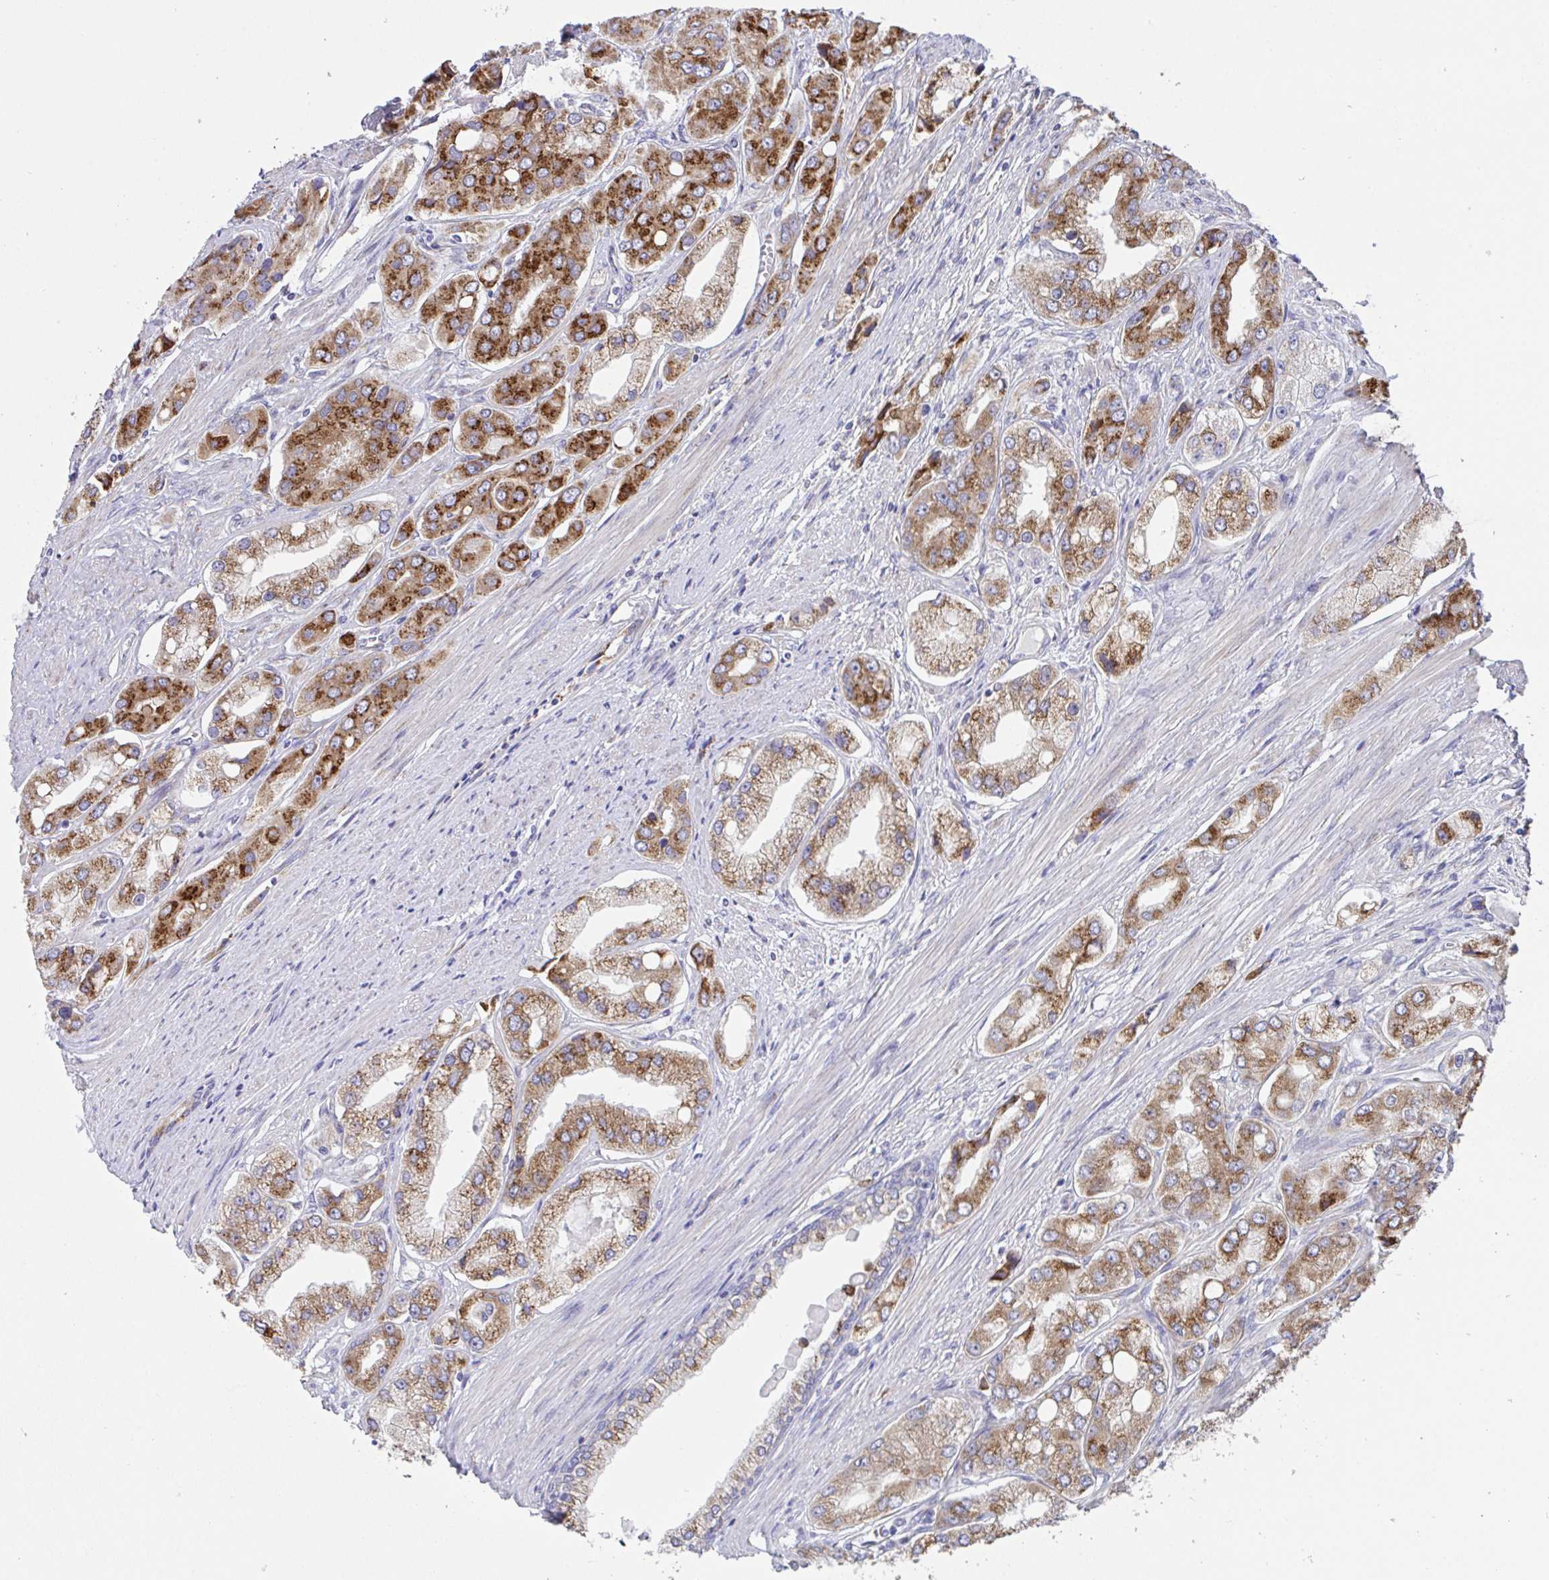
{"staining": {"intensity": "strong", "quantity": ">75%", "location": "cytoplasmic/membranous"}, "tissue": "prostate cancer", "cell_type": "Tumor cells", "image_type": "cancer", "snomed": [{"axis": "morphology", "description": "Adenocarcinoma, Low grade"}, {"axis": "topography", "description": "Prostate"}], "caption": "An image showing strong cytoplasmic/membranous expression in approximately >75% of tumor cells in adenocarcinoma (low-grade) (prostate), as visualized by brown immunohistochemical staining.", "gene": "MIA3", "patient": {"sex": "male", "age": 69}}